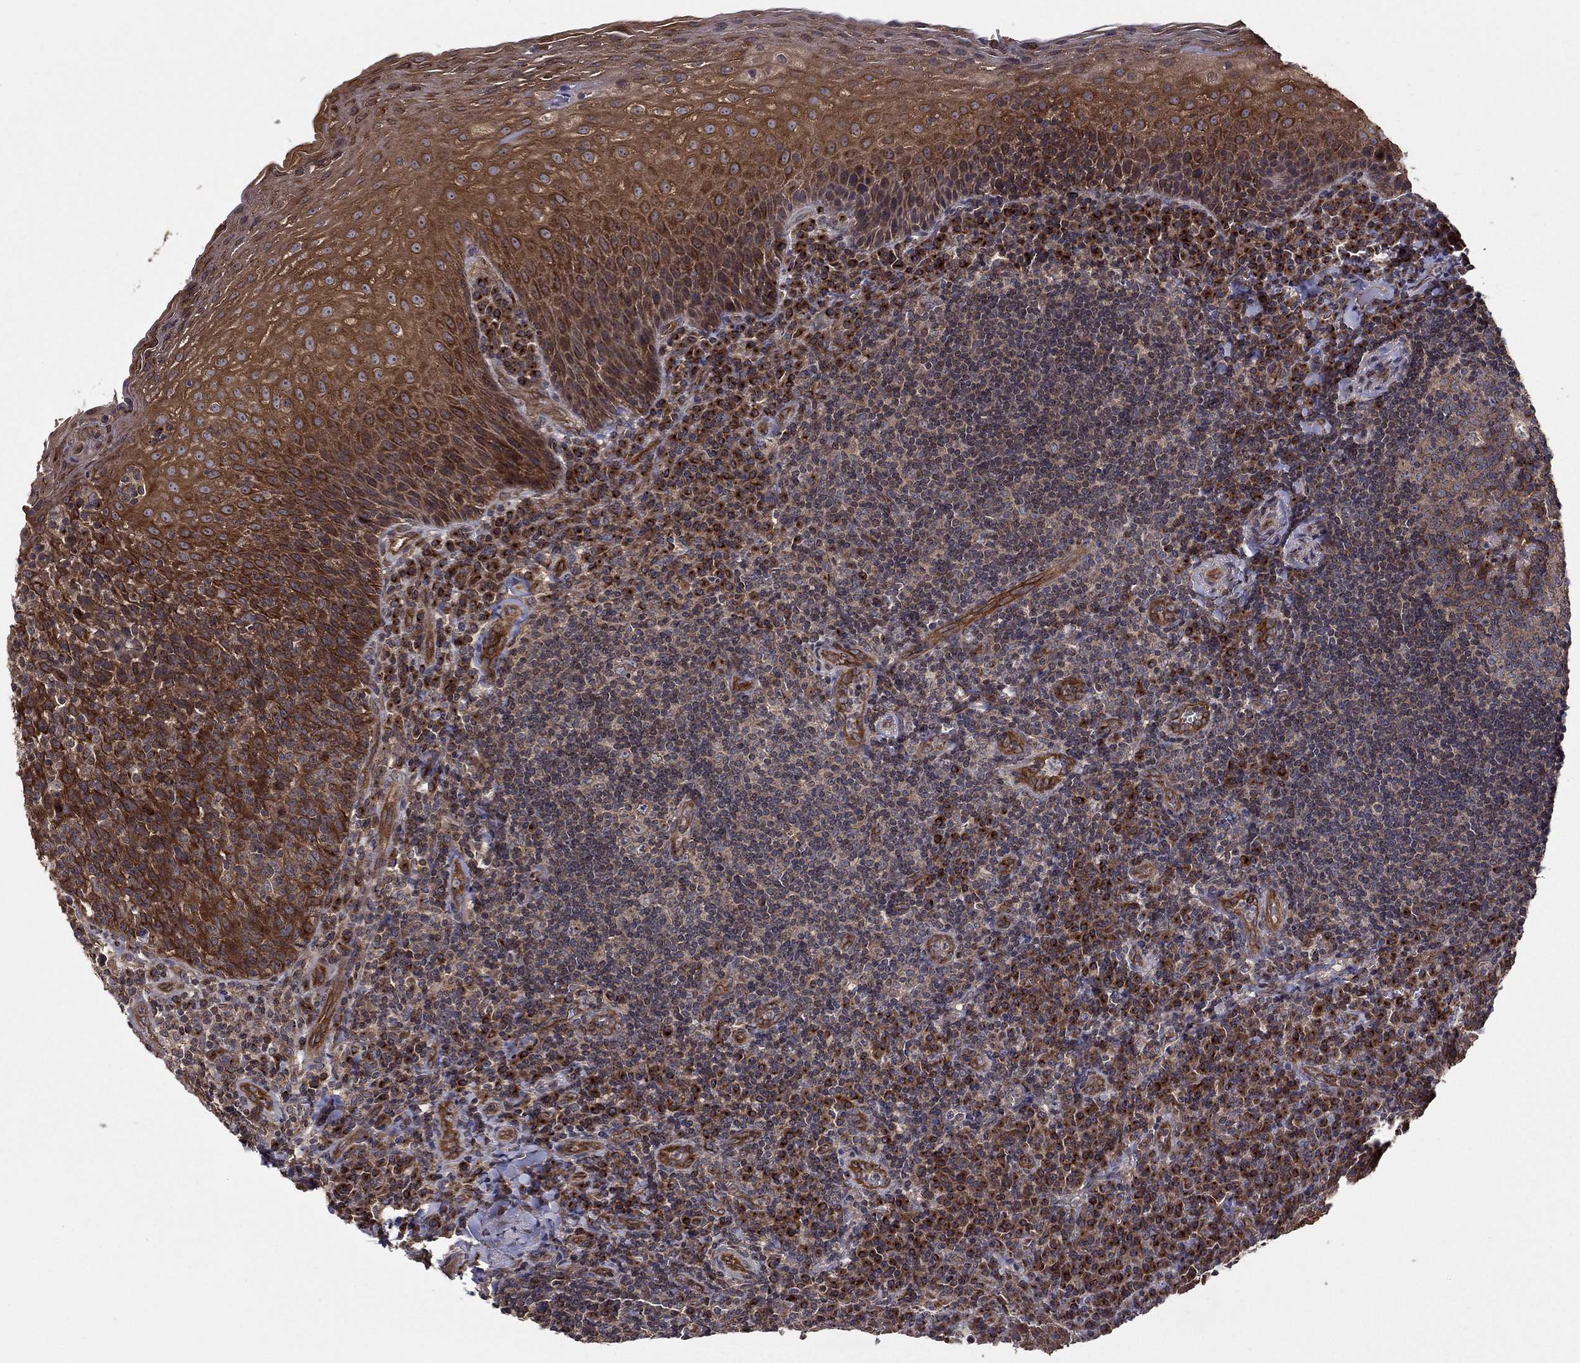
{"staining": {"intensity": "strong", "quantity": "25%-75%", "location": "cytoplasmic/membranous"}, "tissue": "tonsil", "cell_type": "Germinal center cells", "image_type": "normal", "snomed": [{"axis": "morphology", "description": "Normal tissue, NOS"}, {"axis": "morphology", "description": "Inflammation, NOS"}, {"axis": "topography", "description": "Tonsil"}], "caption": "The photomicrograph reveals staining of normal tonsil, revealing strong cytoplasmic/membranous protein staining (brown color) within germinal center cells.", "gene": "BMERB1", "patient": {"sex": "female", "age": 31}}